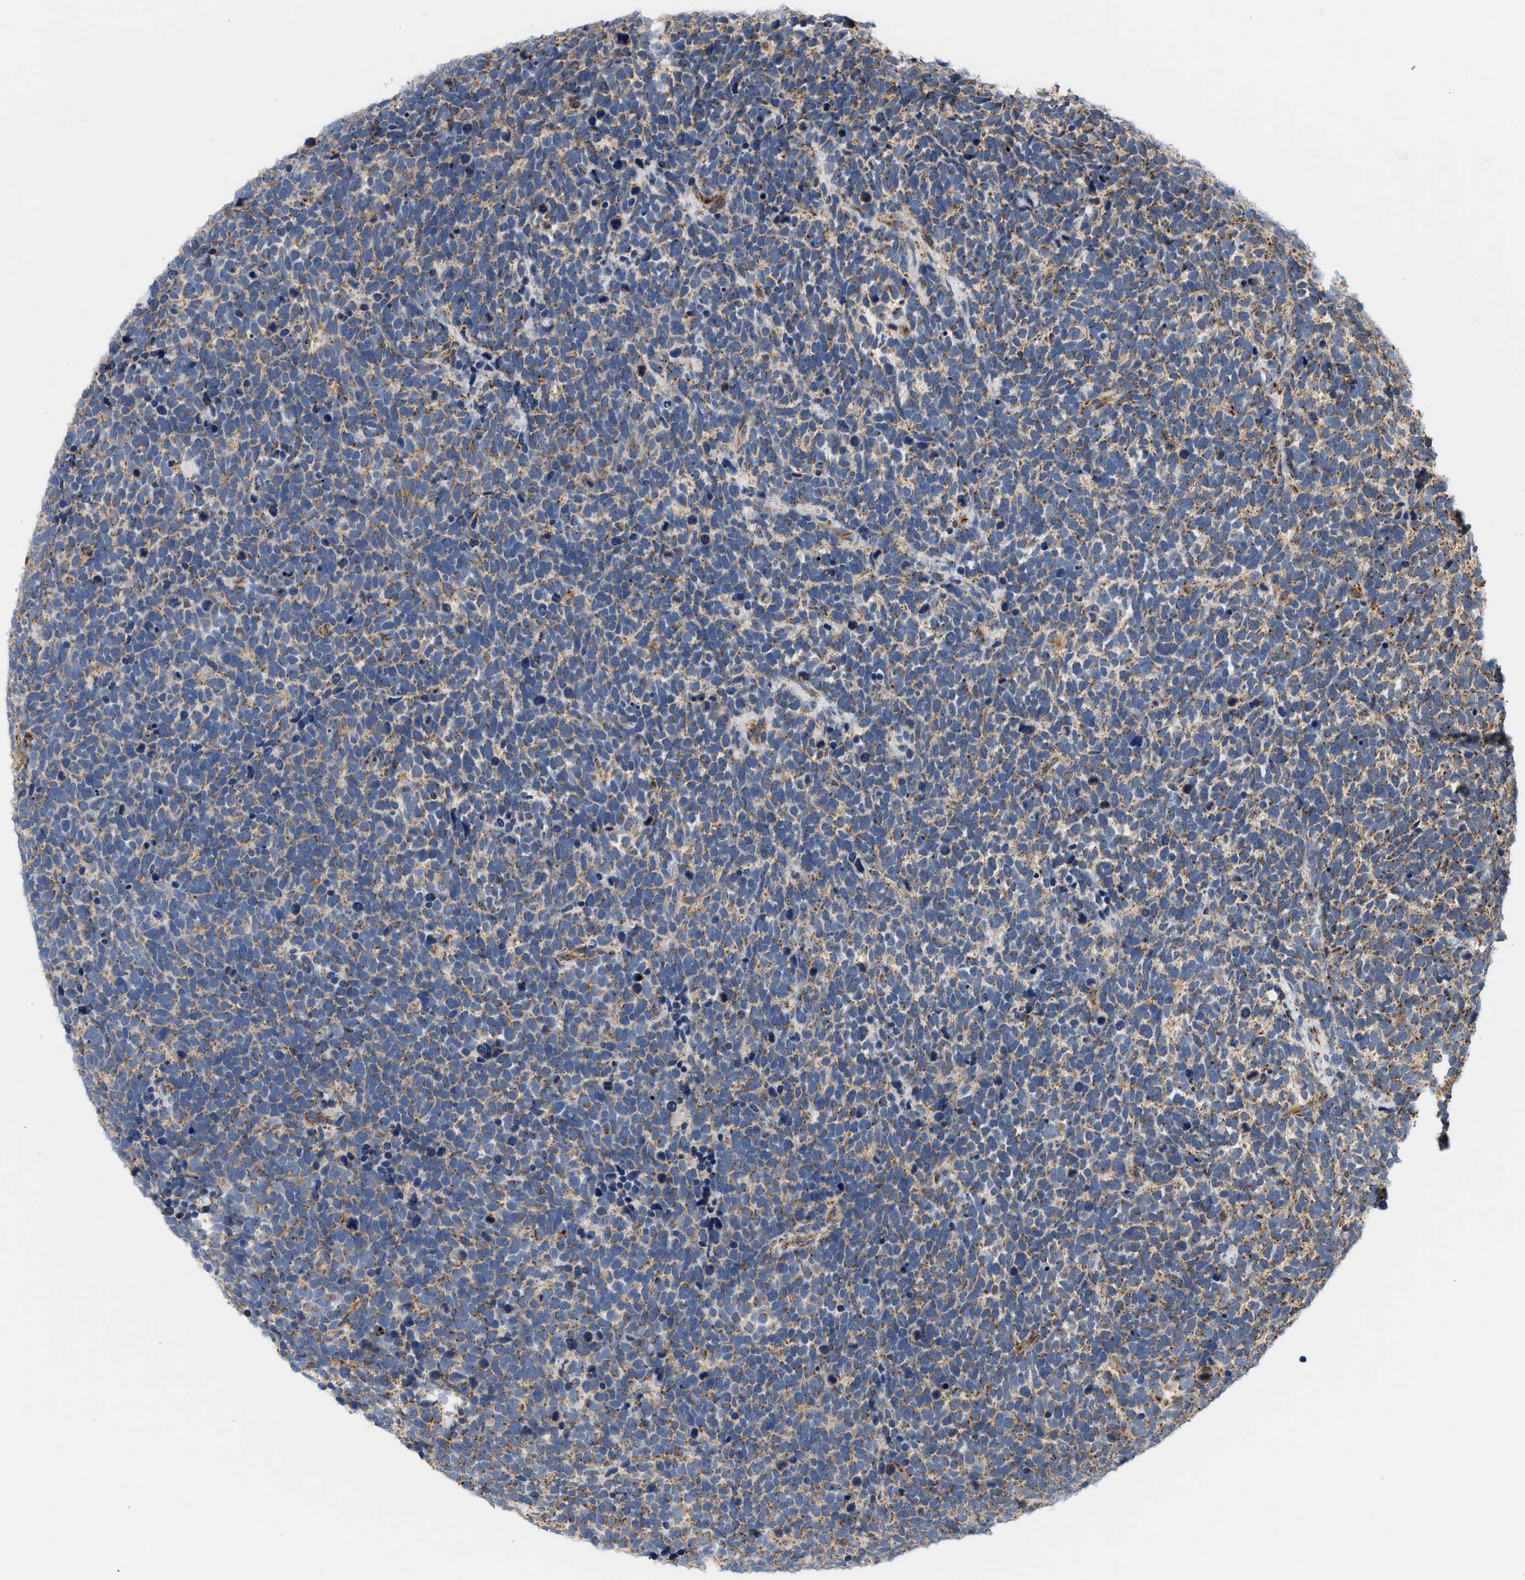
{"staining": {"intensity": "moderate", "quantity": "25%-75%", "location": "cytoplasmic/membranous"}, "tissue": "urothelial cancer", "cell_type": "Tumor cells", "image_type": "cancer", "snomed": [{"axis": "morphology", "description": "Urothelial carcinoma, High grade"}, {"axis": "topography", "description": "Urinary bladder"}], "caption": "Immunohistochemistry of human urothelial carcinoma (high-grade) displays medium levels of moderate cytoplasmic/membranous positivity in approximately 25%-75% of tumor cells.", "gene": "MCU", "patient": {"sex": "female", "age": 82}}